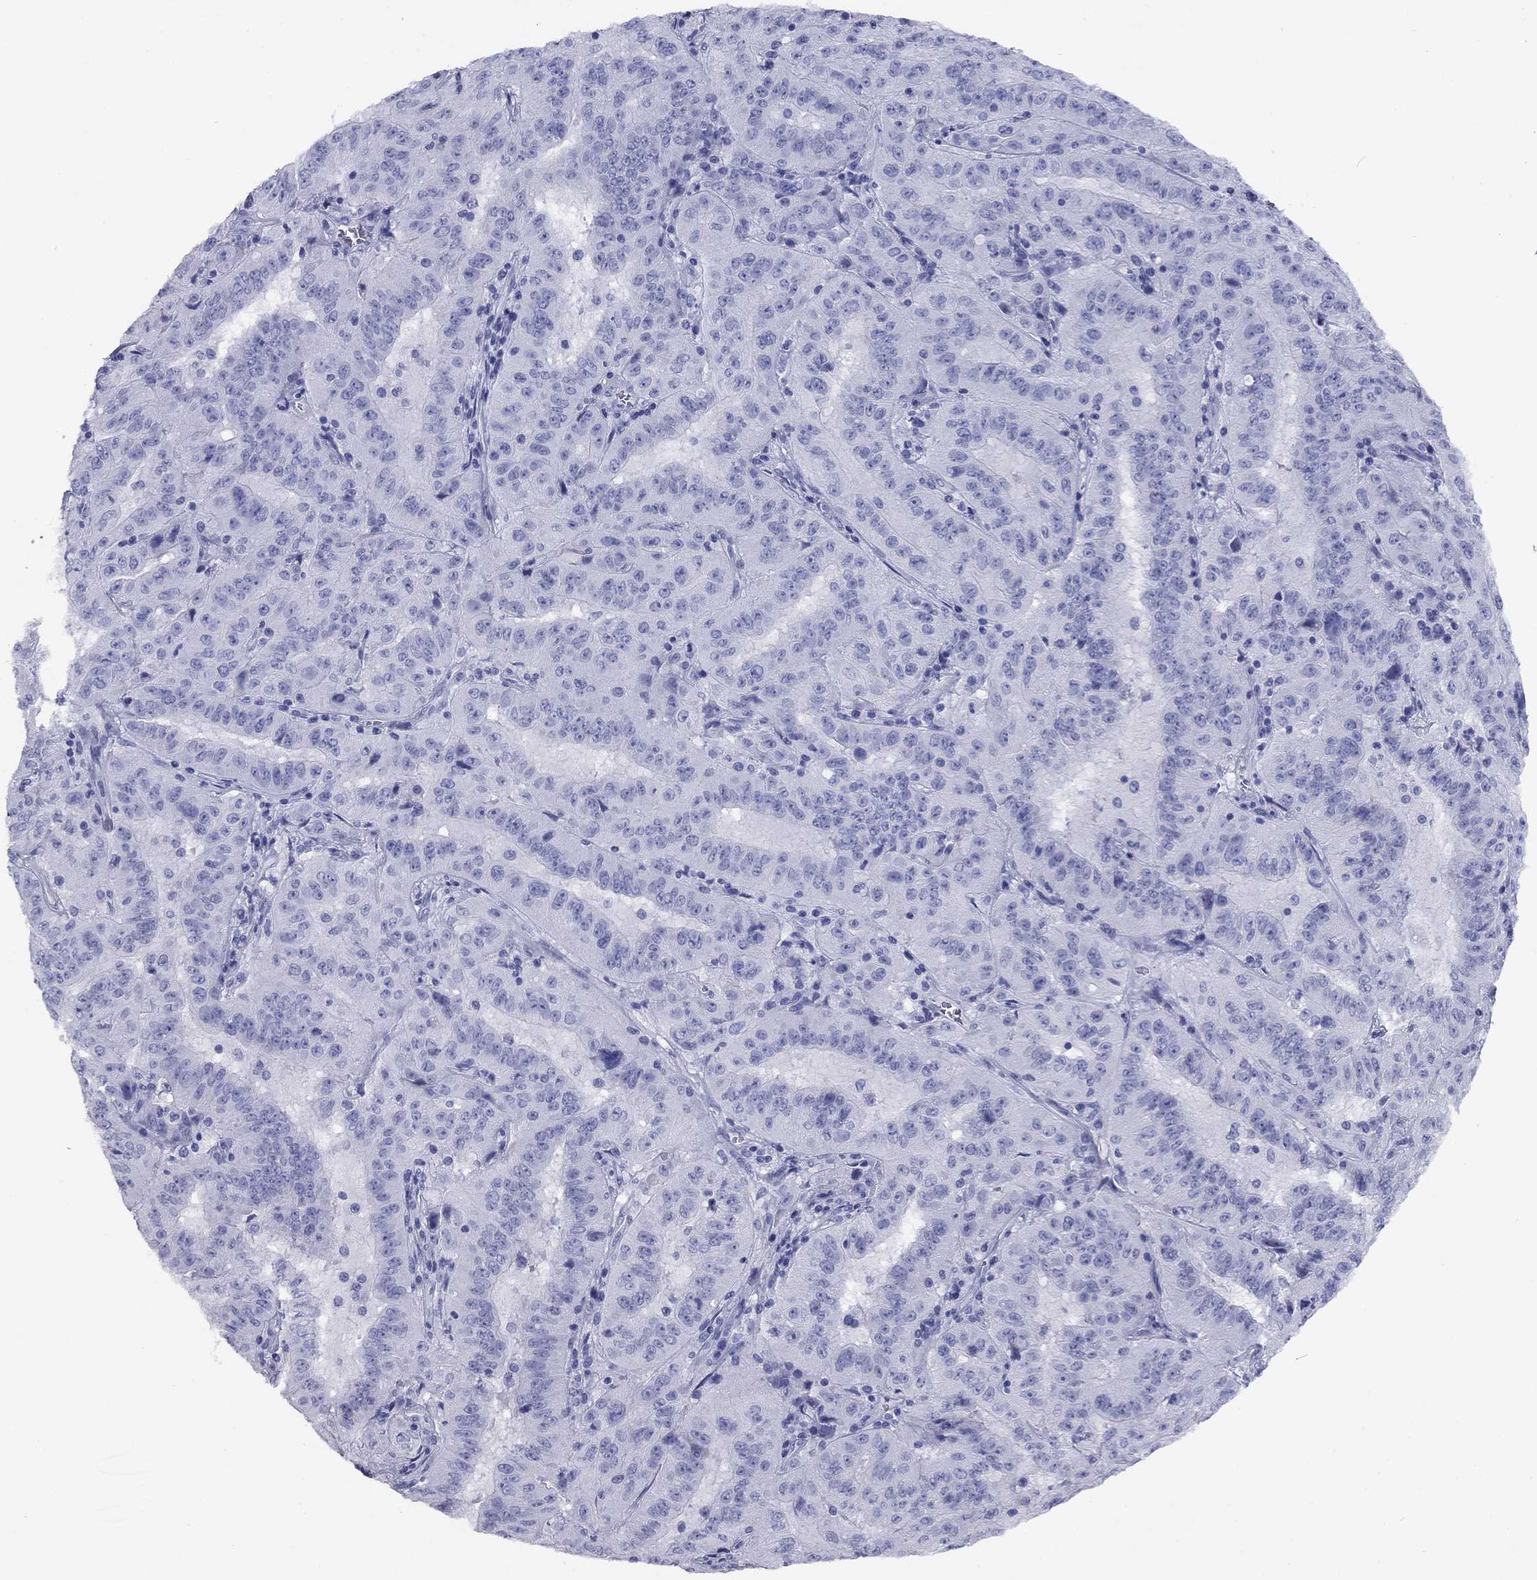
{"staining": {"intensity": "negative", "quantity": "none", "location": "none"}, "tissue": "pancreatic cancer", "cell_type": "Tumor cells", "image_type": "cancer", "snomed": [{"axis": "morphology", "description": "Adenocarcinoma, NOS"}, {"axis": "topography", "description": "Pancreas"}], "caption": "Tumor cells show no significant protein positivity in pancreatic cancer (adenocarcinoma).", "gene": "NPPA", "patient": {"sex": "male", "age": 63}}